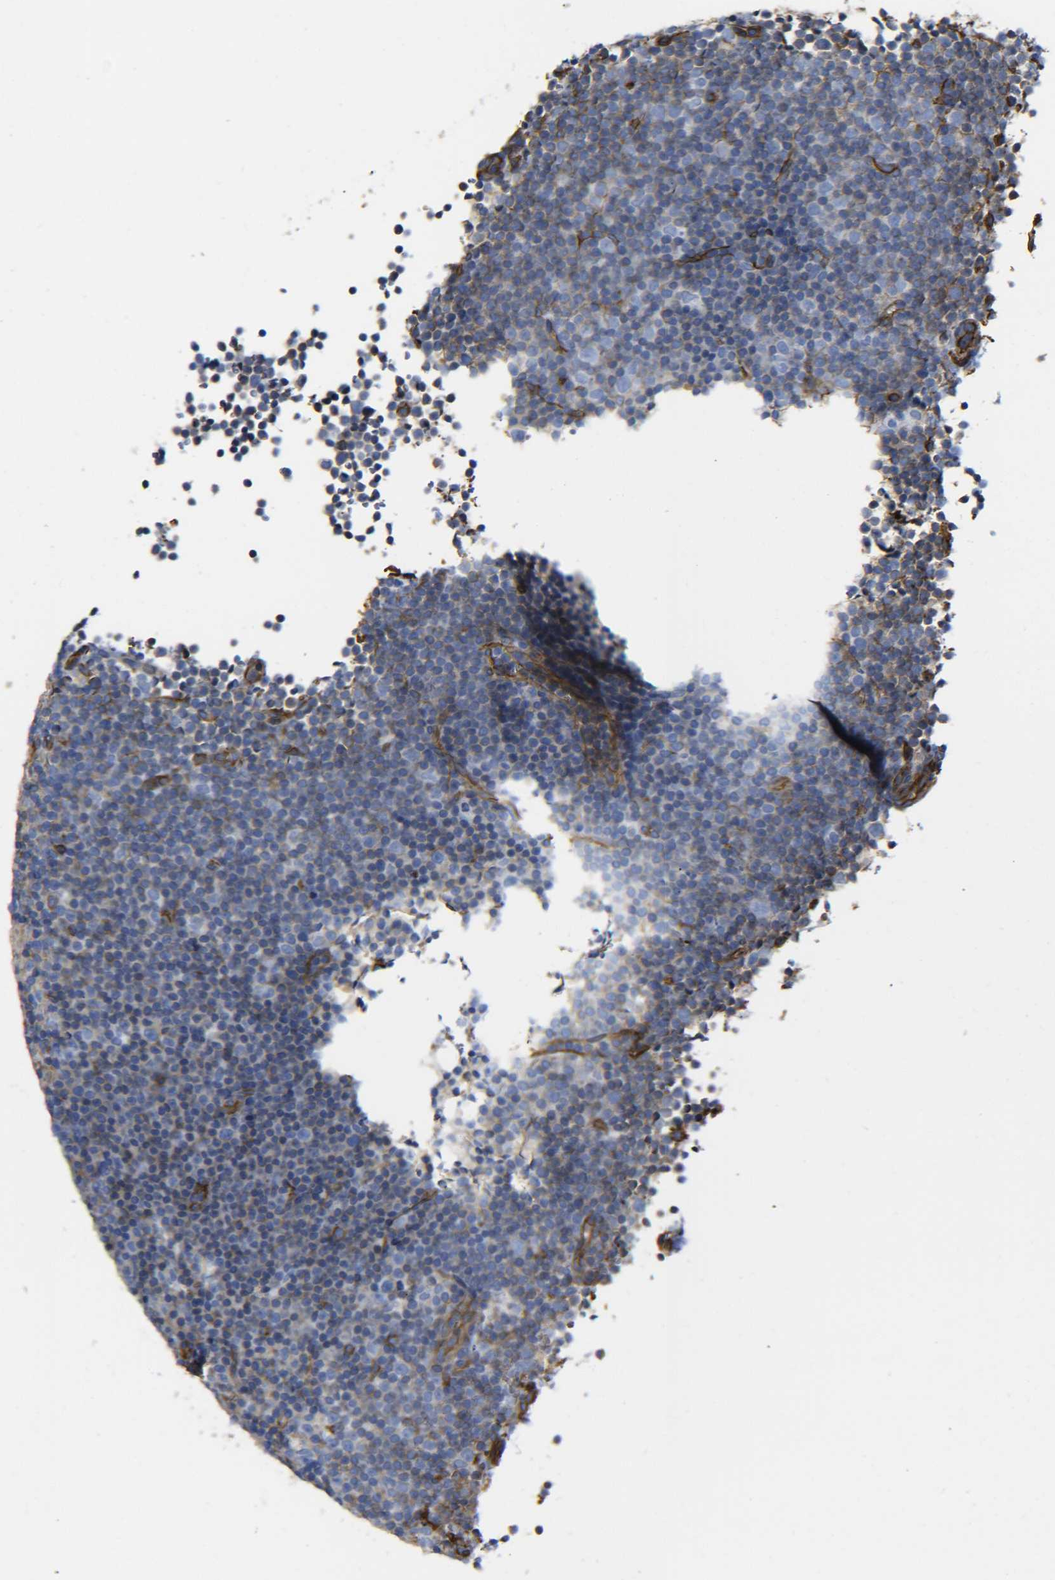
{"staining": {"intensity": "negative", "quantity": "none", "location": "none"}, "tissue": "lymphoma", "cell_type": "Tumor cells", "image_type": "cancer", "snomed": [{"axis": "morphology", "description": "Malignant lymphoma, non-Hodgkin's type, Low grade"}, {"axis": "topography", "description": "Lymph node"}], "caption": "Human malignant lymphoma, non-Hodgkin's type (low-grade) stained for a protein using immunohistochemistry (IHC) demonstrates no positivity in tumor cells.", "gene": "SPTBN1", "patient": {"sex": "female", "age": 67}}